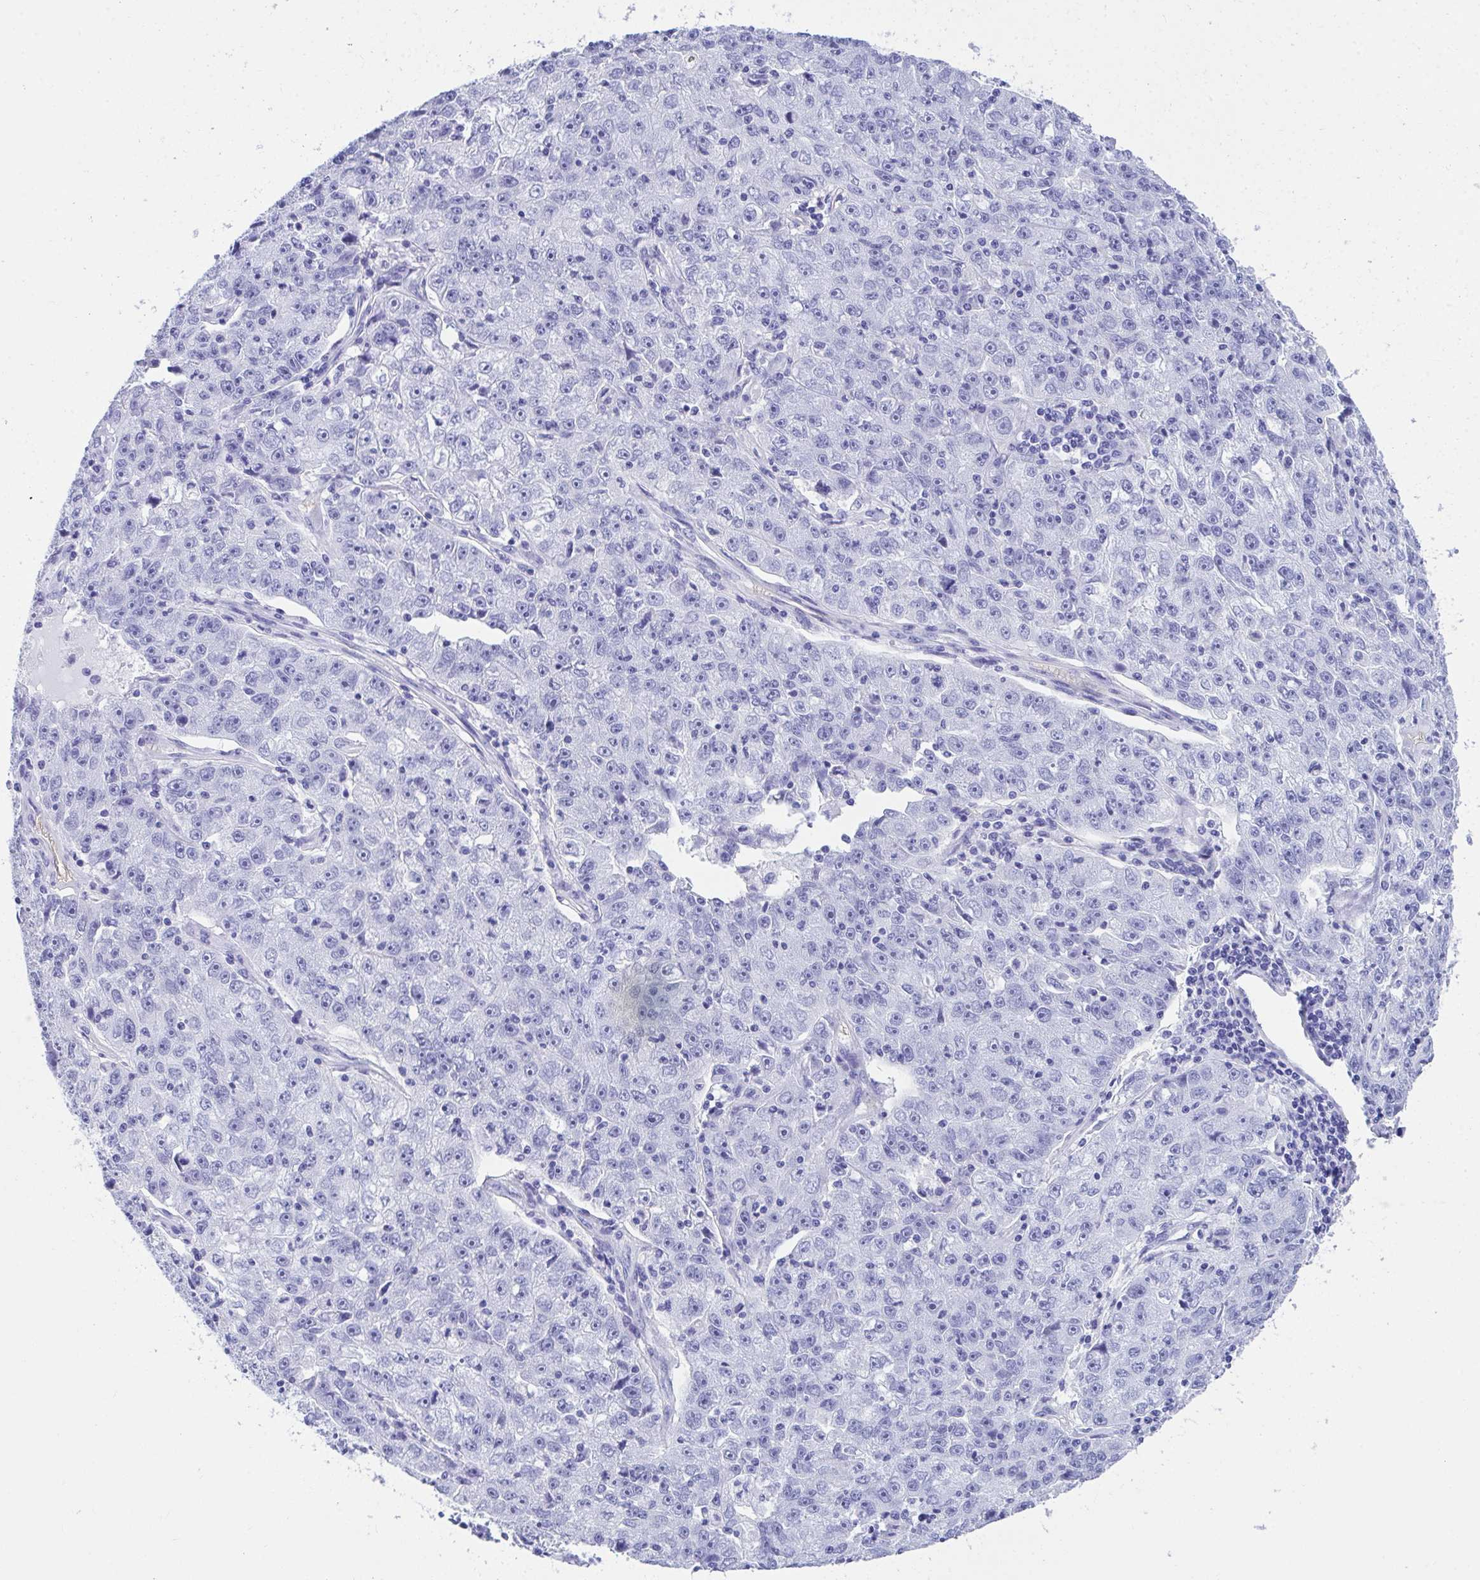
{"staining": {"intensity": "negative", "quantity": "none", "location": "none"}, "tissue": "lung cancer", "cell_type": "Tumor cells", "image_type": "cancer", "snomed": [{"axis": "morphology", "description": "Normal morphology"}, {"axis": "morphology", "description": "Adenocarcinoma, NOS"}, {"axis": "topography", "description": "Lymph node"}, {"axis": "topography", "description": "Lung"}], "caption": "A high-resolution image shows immunohistochemistry staining of adenocarcinoma (lung), which shows no significant positivity in tumor cells.", "gene": "ANK1", "patient": {"sex": "female", "age": 57}}